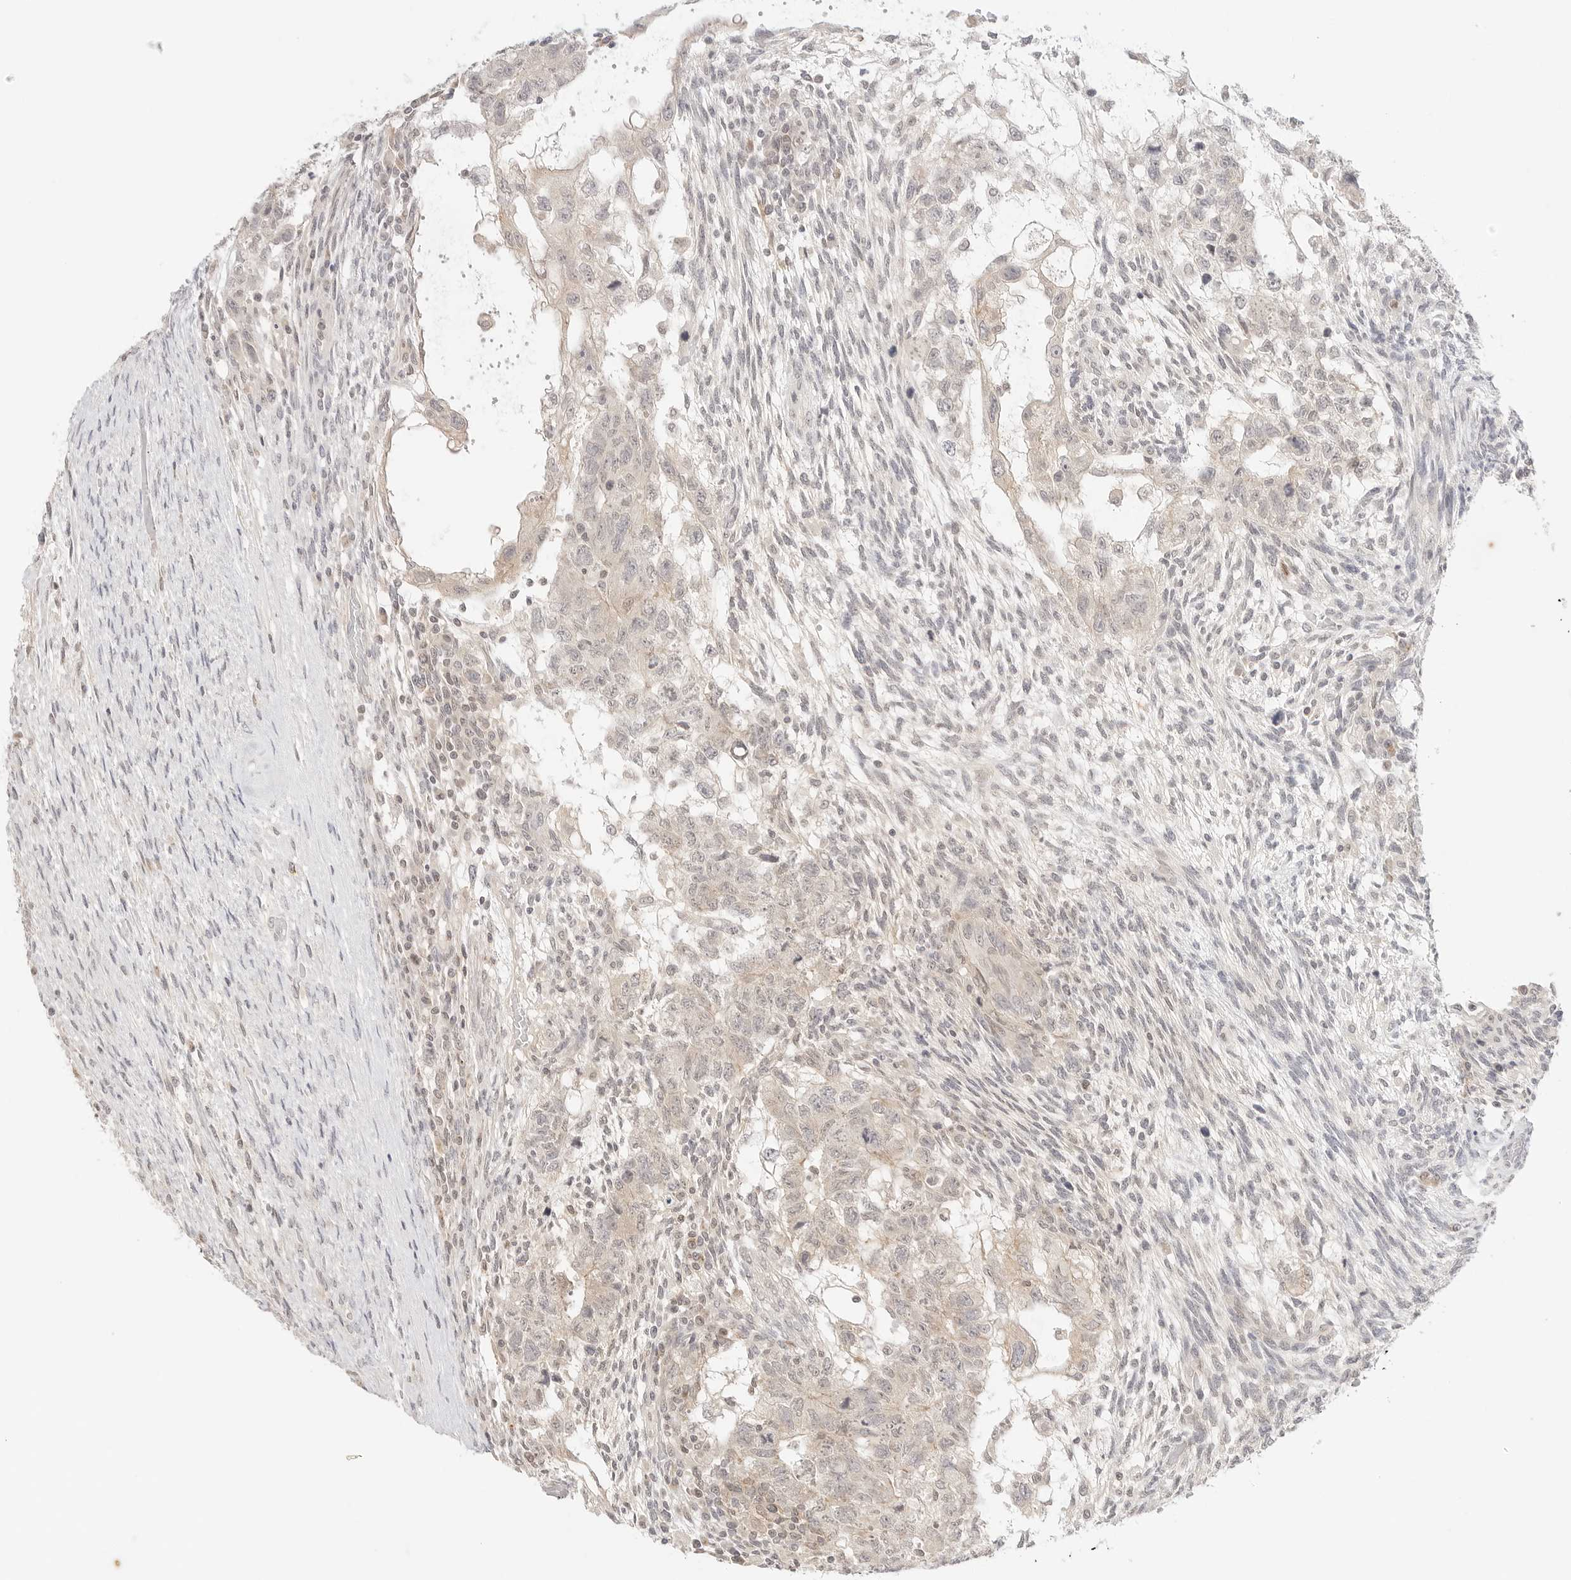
{"staining": {"intensity": "negative", "quantity": "none", "location": "none"}, "tissue": "testis cancer", "cell_type": "Tumor cells", "image_type": "cancer", "snomed": [{"axis": "morphology", "description": "Normal tissue, NOS"}, {"axis": "morphology", "description": "Carcinoma, Embryonal, NOS"}, {"axis": "topography", "description": "Testis"}], "caption": "The IHC histopathology image has no significant staining in tumor cells of embryonal carcinoma (testis) tissue. (DAB immunohistochemistry (IHC) with hematoxylin counter stain).", "gene": "GNAS", "patient": {"sex": "male", "age": 36}}